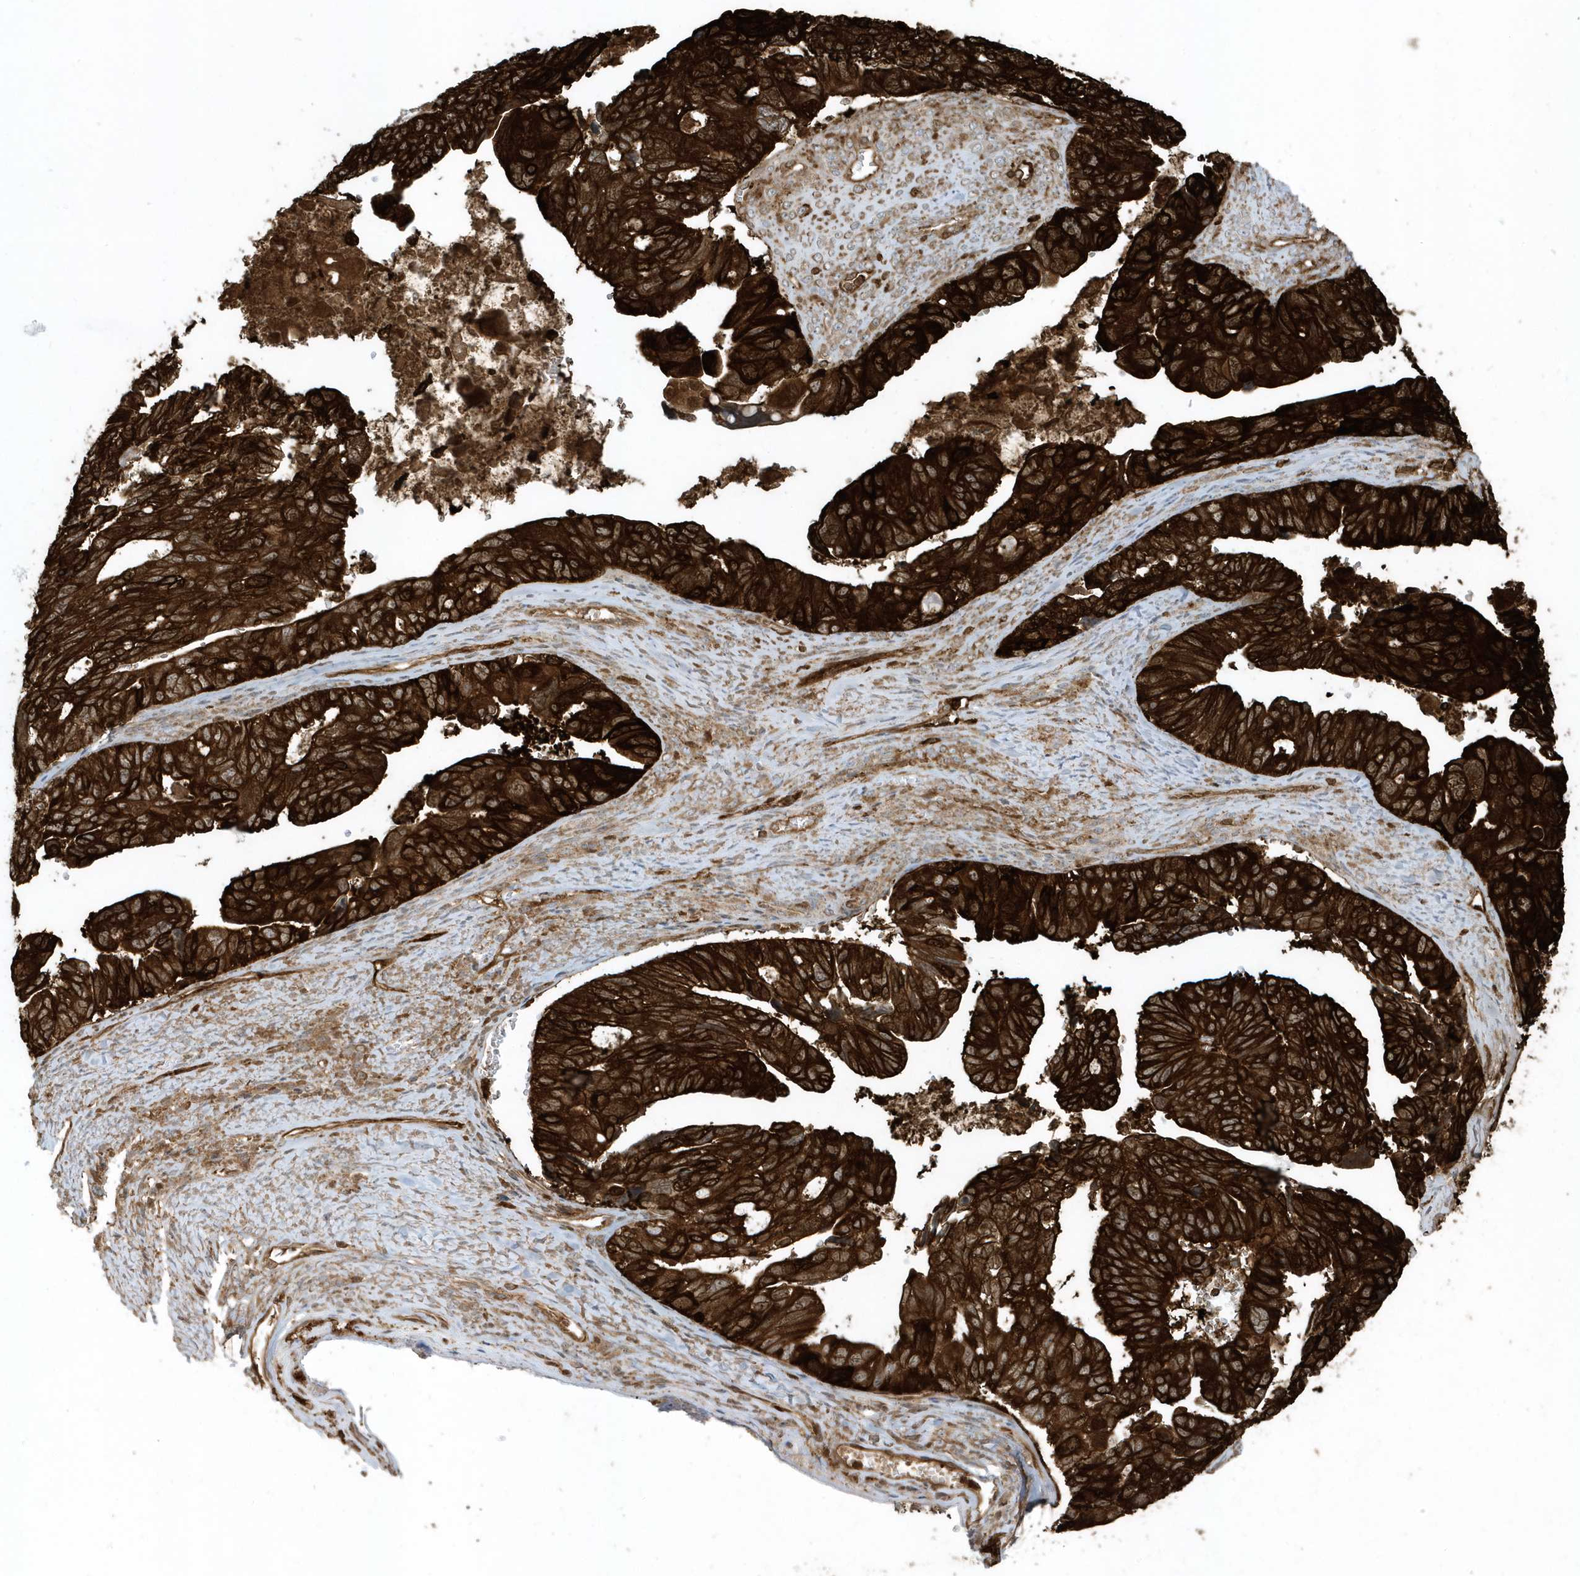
{"staining": {"intensity": "strong", "quantity": ">75%", "location": "cytoplasmic/membranous"}, "tissue": "ovarian cancer", "cell_type": "Tumor cells", "image_type": "cancer", "snomed": [{"axis": "morphology", "description": "Cystadenocarcinoma, serous, NOS"}, {"axis": "topography", "description": "Ovary"}], "caption": "Immunohistochemistry (IHC) (DAB) staining of human serous cystadenocarcinoma (ovarian) exhibits strong cytoplasmic/membranous protein positivity in approximately >75% of tumor cells. The protein is shown in brown color, while the nuclei are stained blue.", "gene": "CLCN6", "patient": {"sex": "female", "age": 79}}